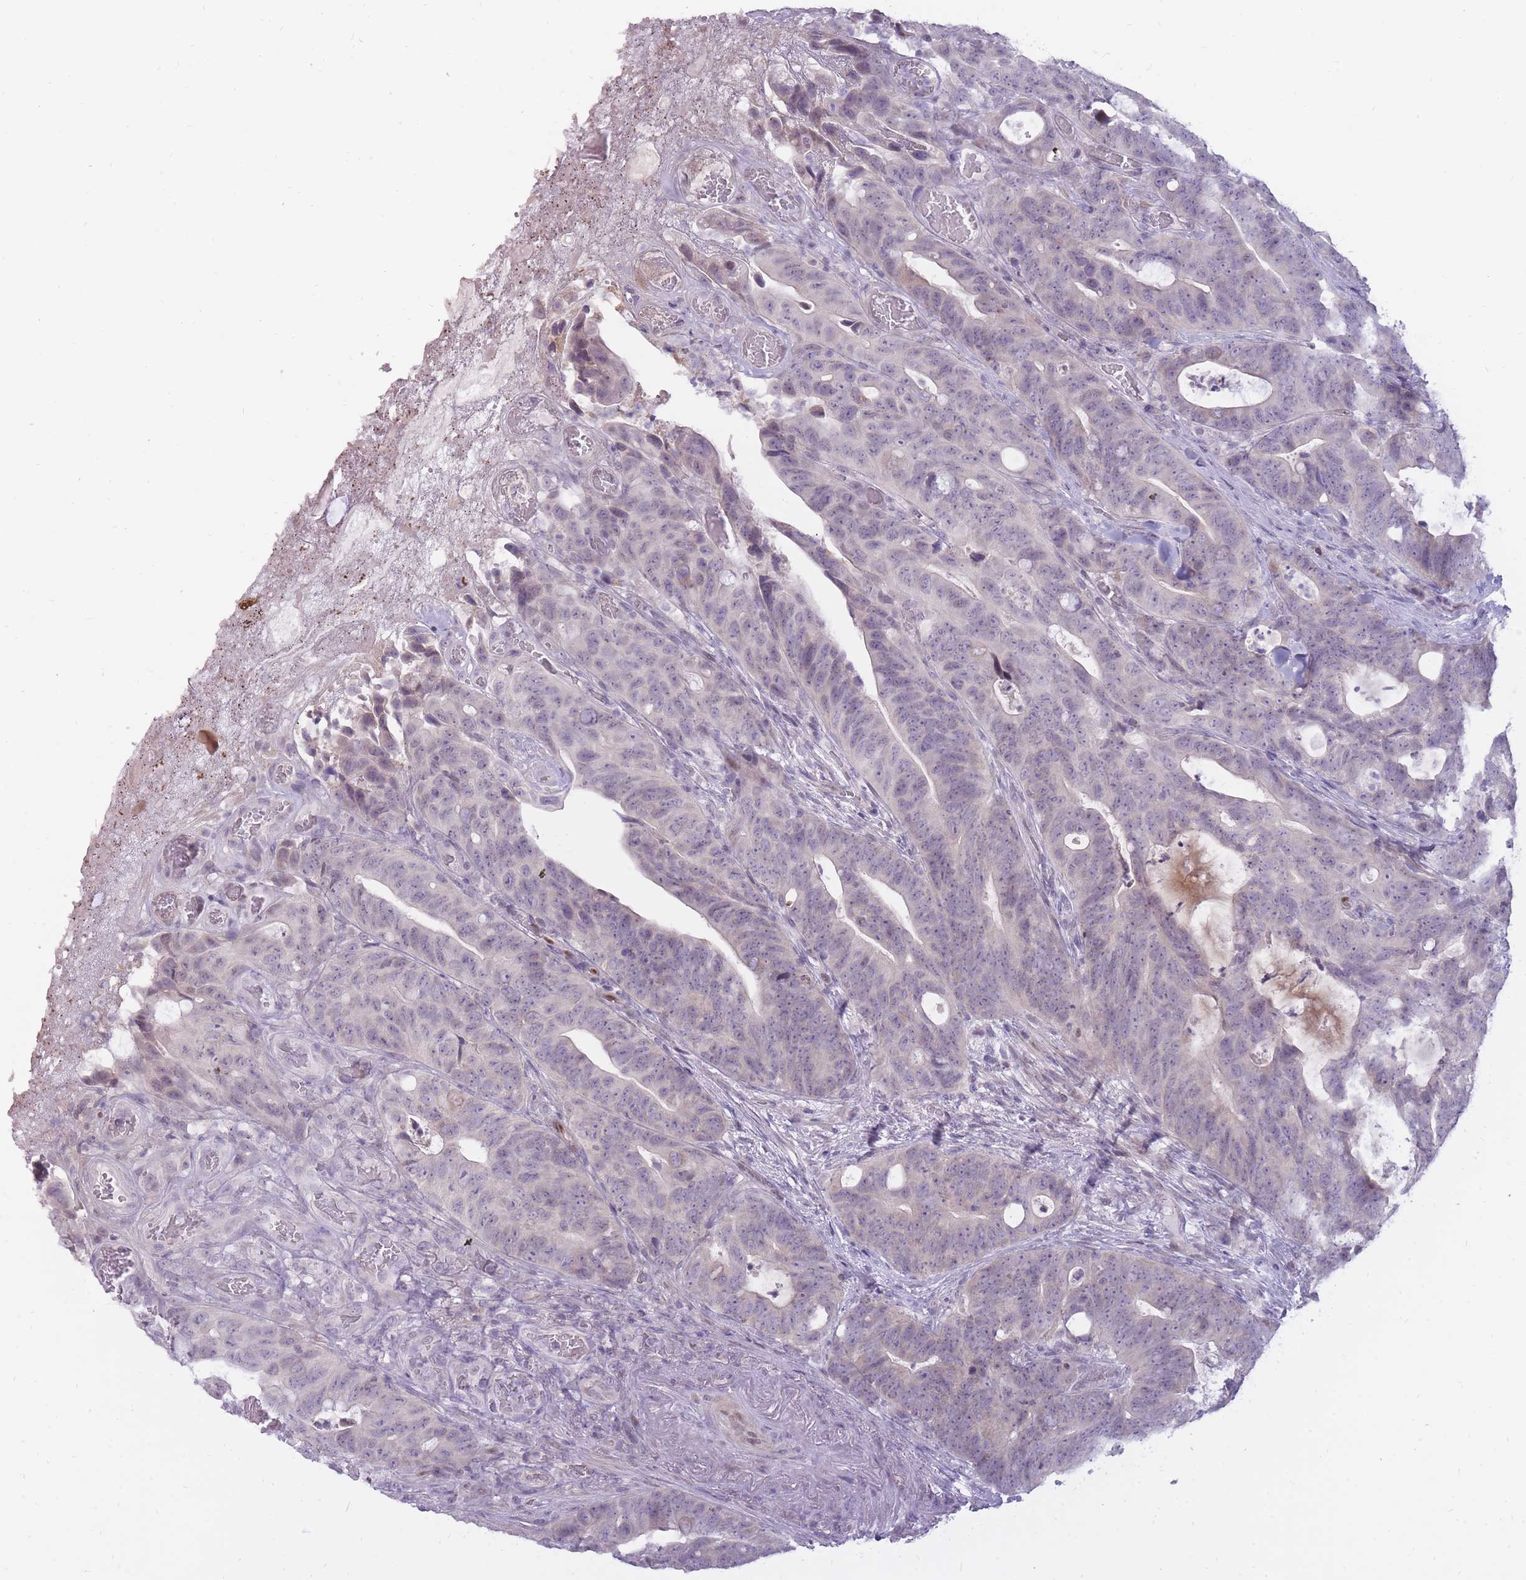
{"staining": {"intensity": "negative", "quantity": "none", "location": "none"}, "tissue": "colorectal cancer", "cell_type": "Tumor cells", "image_type": "cancer", "snomed": [{"axis": "morphology", "description": "Adenocarcinoma, NOS"}, {"axis": "topography", "description": "Colon"}], "caption": "This is a micrograph of immunohistochemistry staining of colorectal cancer (adenocarcinoma), which shows no expression in tumor cells.", "gene": "POMZP3", "patient": {"sex": "female", "age": 82}}